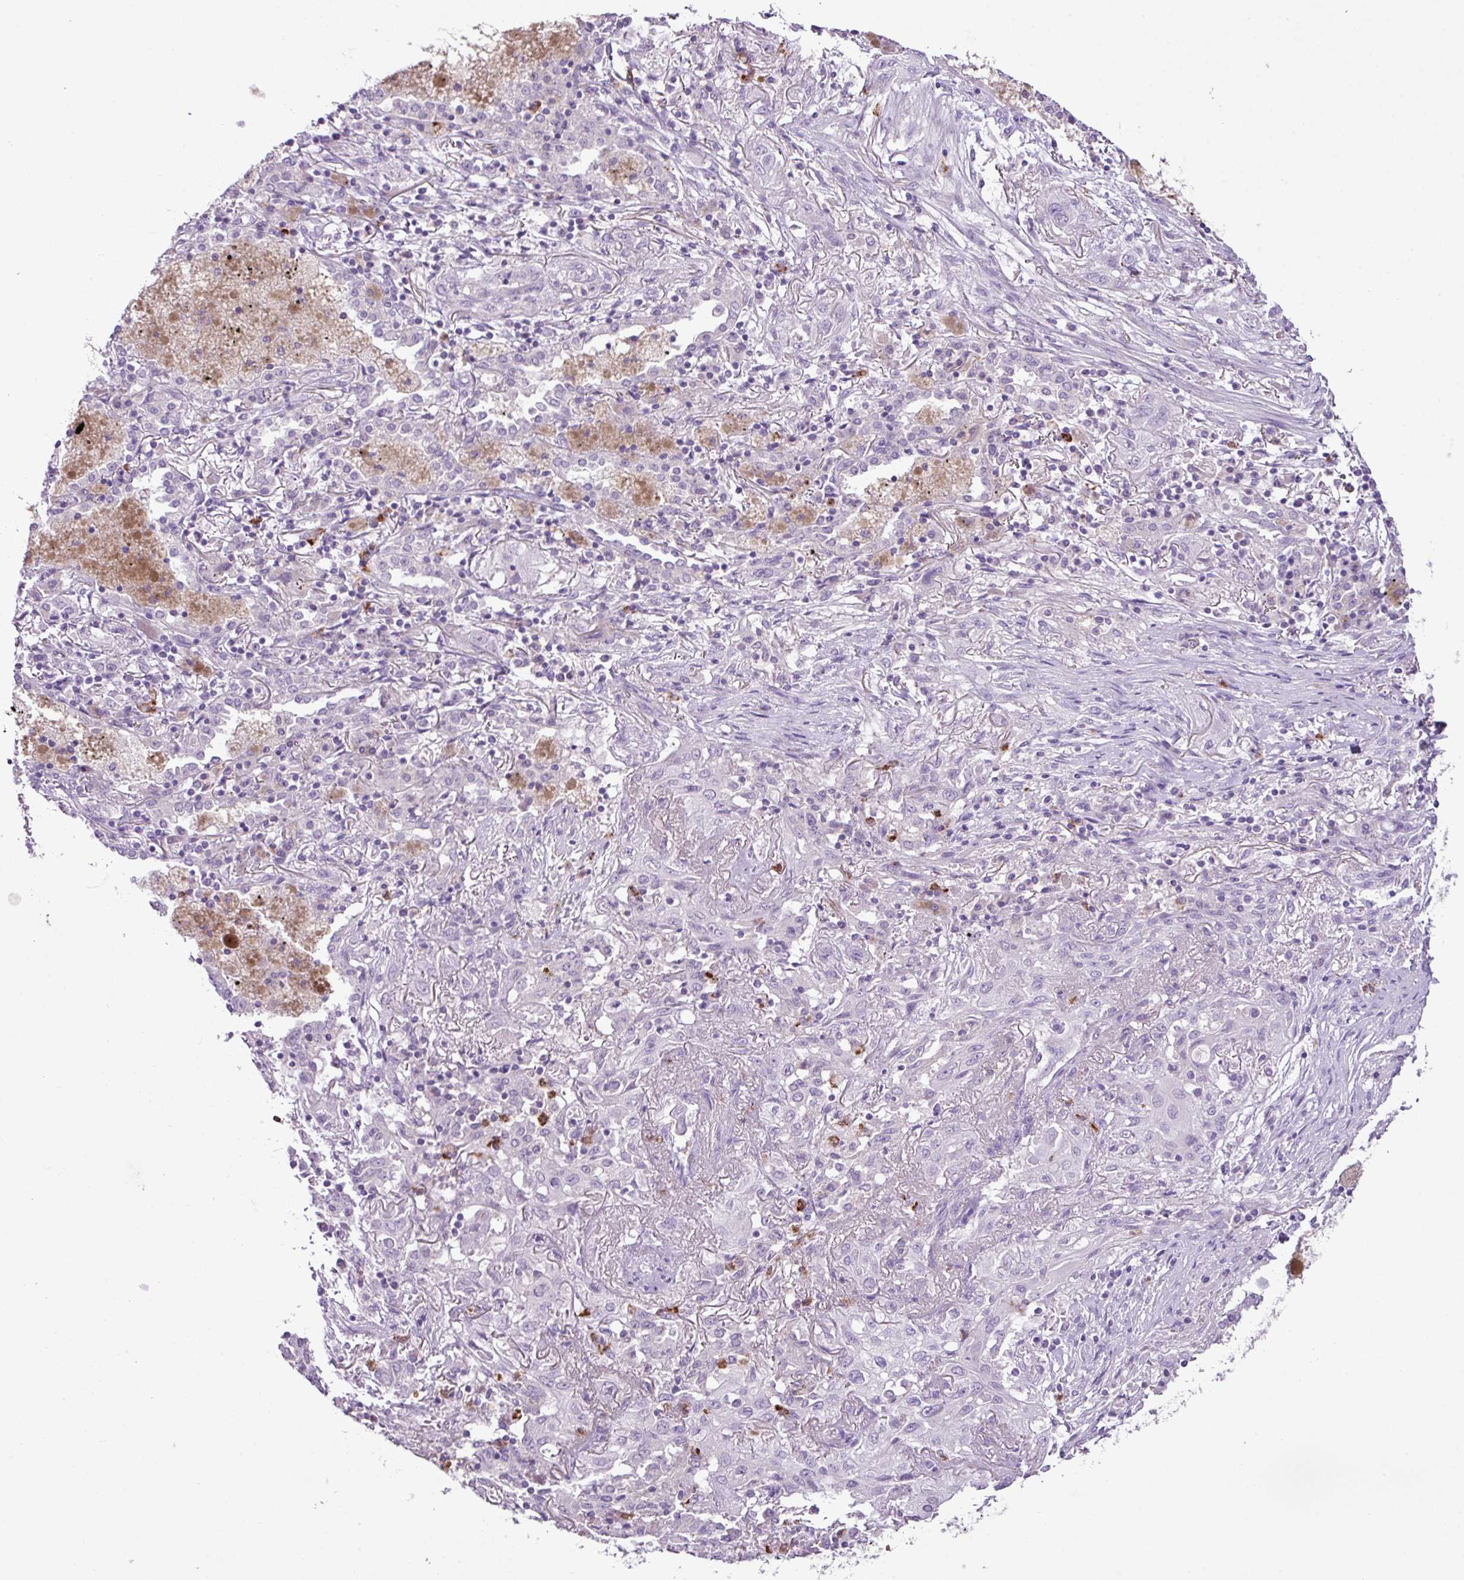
{"staining": {"intensity": "negative", "quantity": "none", "location": "none"}, "tissue": "lung cancer", "cell_type": "Tumor cells", "image_type": "cancer", "snomed": [{"axis": "morphology", "description": "Squamous cell carcinoma, NOS"}, {"axis": "topography", "description": "Lung"}], "caption": "This is an immunohistochemistry photomicrograph of squamous cell carcinoma (lung). There is no positivity in tumor cells.", "gene": "HTR3E", "patient": {"sex": "female", "age": 47}}